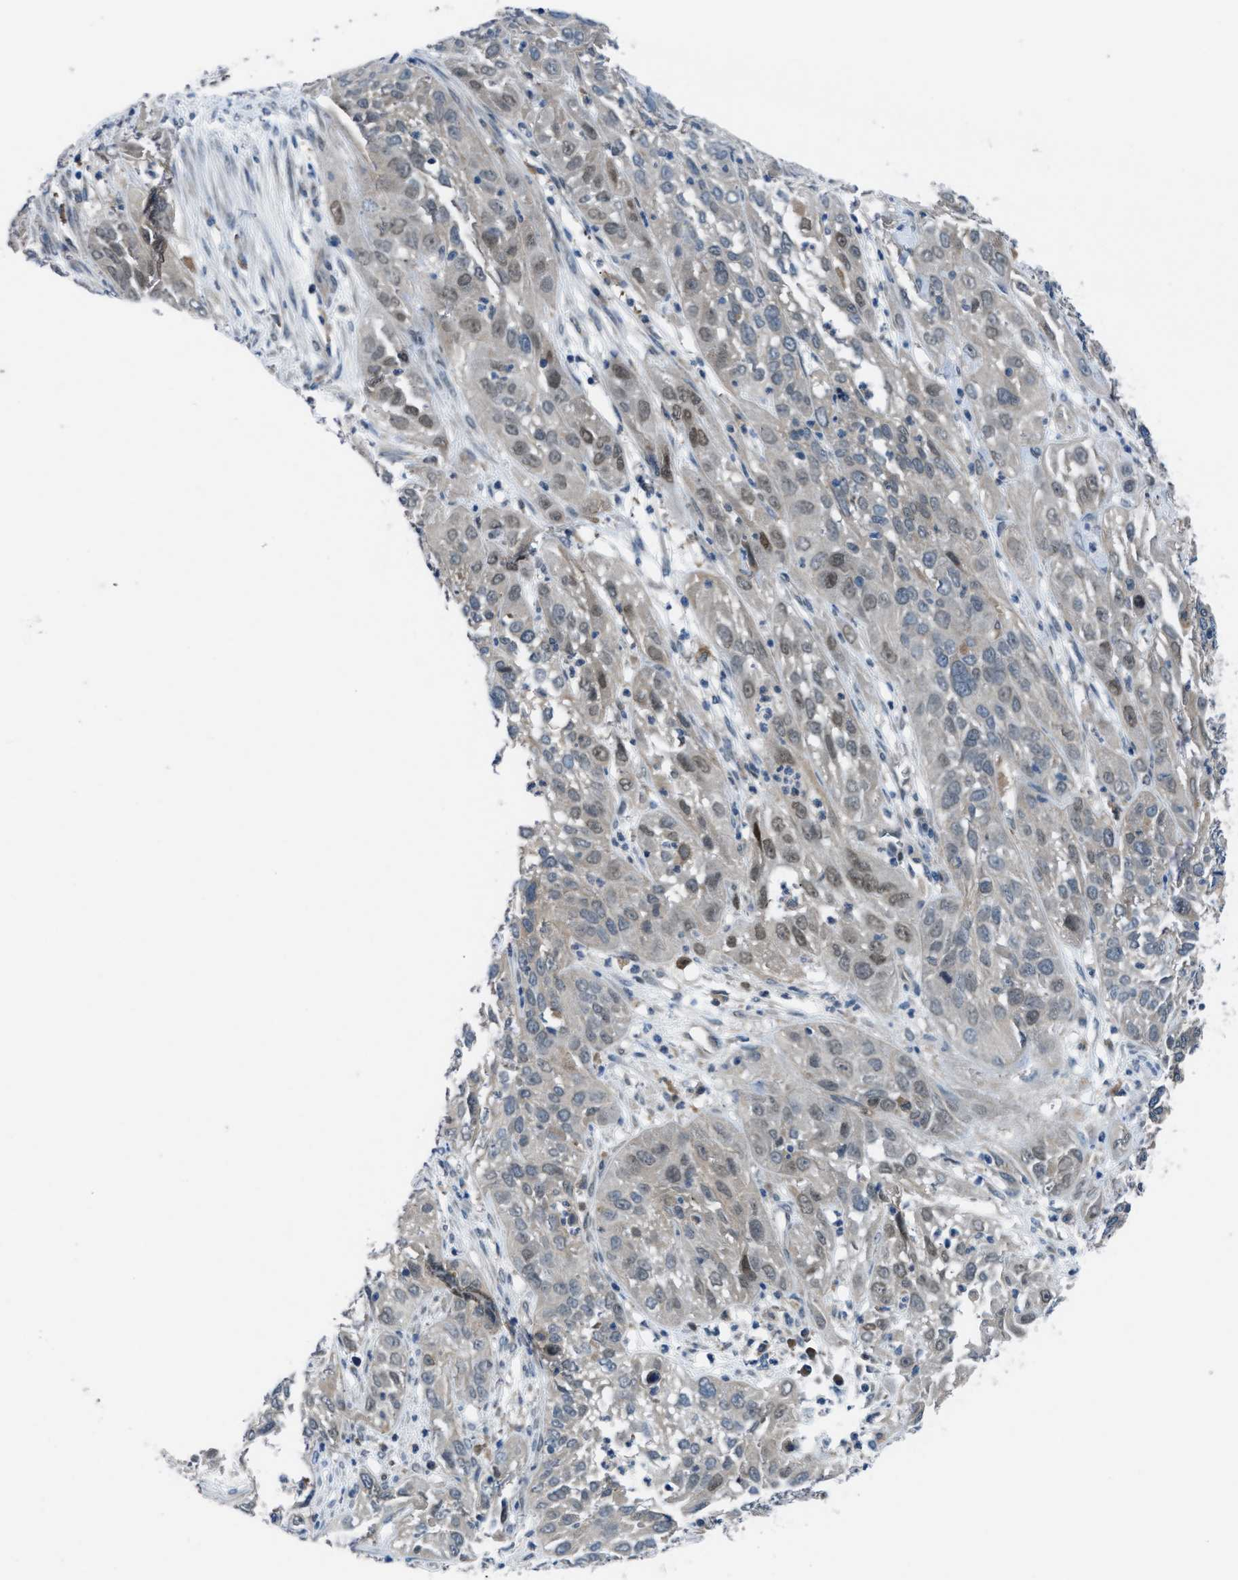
{"staining": {"intensity": "weak", "quantity": ">75%", "location": "cytoplasmic/membranous,nuclear"}, "tissue": "cervical cancer", "cell_type": "Tumor cells", "image_type": "cancer", "snomed": [{"axis": "morphology", "description": "Squamous cell carcinoma, NOS"}, {"axis": "topography", "description": "Cervix"}], "caption": "The photomicrograph shows a brown stain indicating the presence of a protein in the cytoplasmic/membranous and nuclear of tumor cells in cervical squamous cell carcinoma.", "gene": "BAZ2B", "patient": {"sex": "female", "age": 32}}